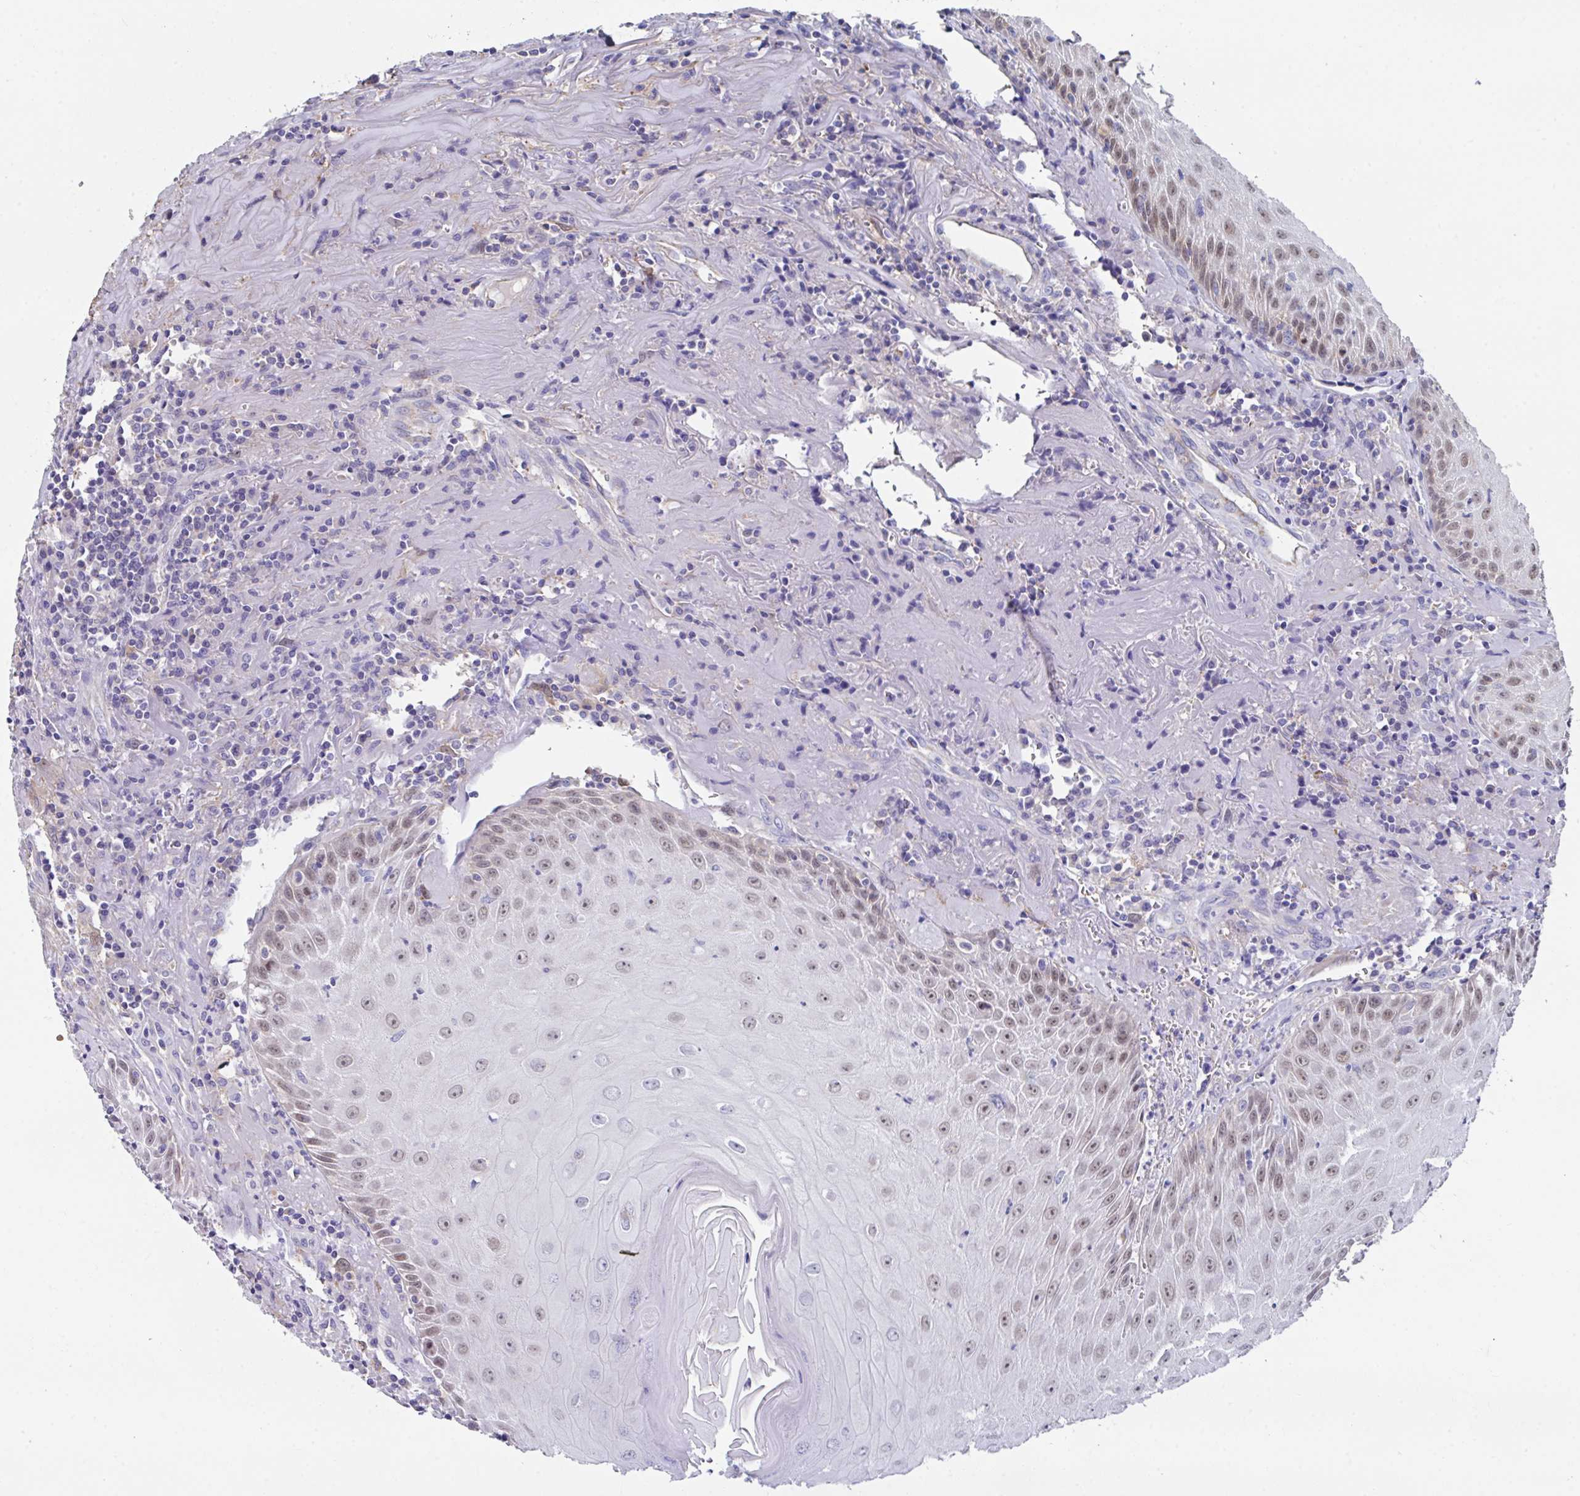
{"staining": {"intensity": "weak", "quantity": "25%-75%", "location": "cytoplasmic/membranous,nuclear"}, "tissue": "head and neck cancer", "cell_type": "Tumor cells", "image_type": "cancer", "snomed": [{"axis": "morphology", "description": "Normal tissue, NOS"}, {"axis": "morphology", "description": "Squamous cell carcinoma, NOS"}, {"axis": "topography", "description": "Oral tissue"}, {"axis": "topography", "description": "Head-Neck"}], "caption": "Human head and neck cancer stained with a protein marker shows weak staining in tumor cells.", "gene": "TFAP2C", "patient": {"sex": "female", "age": 70}}